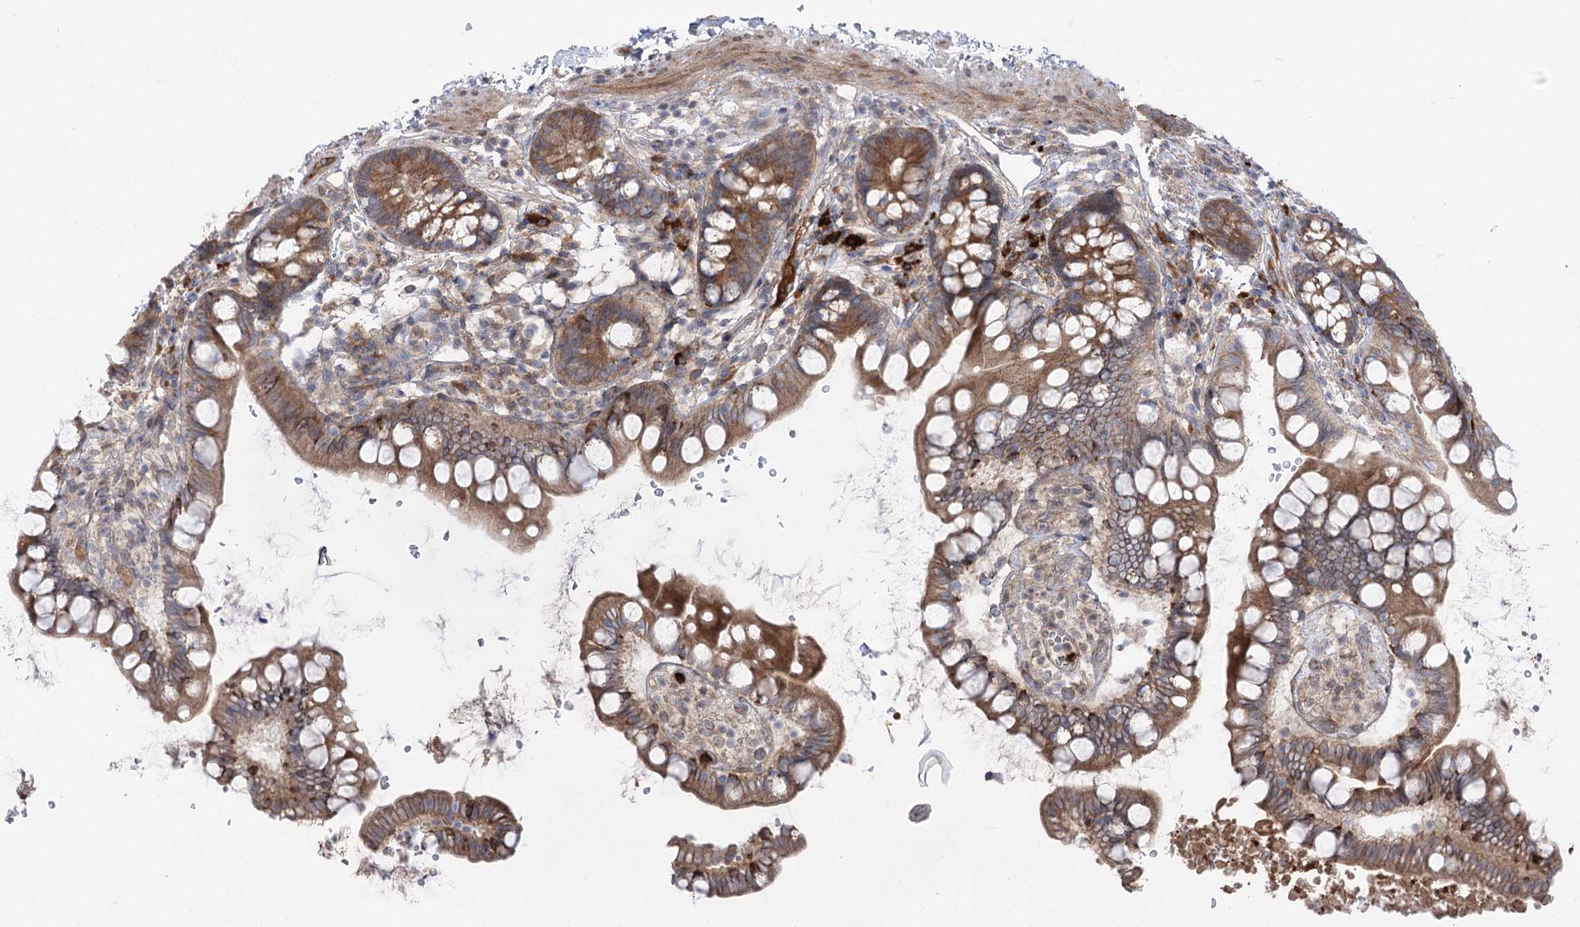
{"staining": {"intensity": "moderate", "quantity": ">75%", "location": "cytoplasmic/membranous"}, "tissue": "small intestine", "cell_type": "Glandular cells", "image_type": "normal", "snomed": [{"axis": "morphology", "description": "Normal tissue, NOS"}, {"axis": "topography", "description": "Smooth muscle"}, {"axis": "topography", "description": "Small intestine"}], "caption": "Approximately >75% of glandular cells in unremarkable human small intestine reveal moderate cytoplasmic/membranous protein expression as visualized by brown immunohistochemical staining.", "gene": "PLEKHA5", "patient": {"sex": "female", "age": 84}}